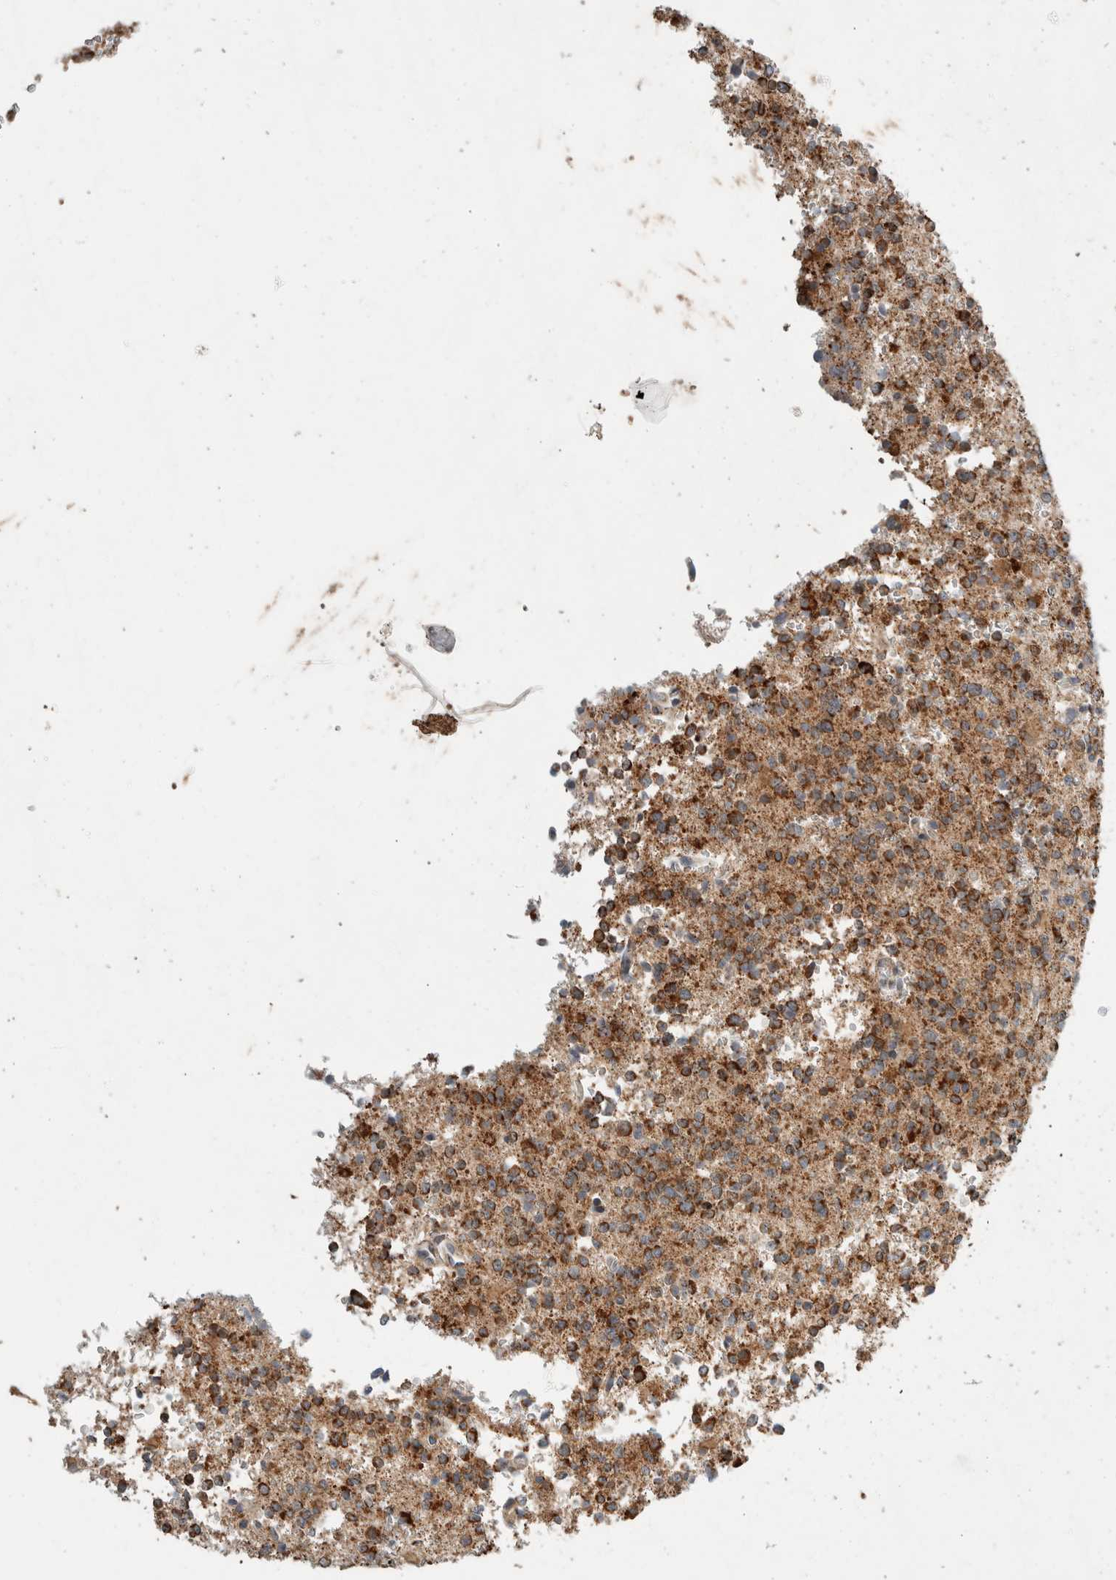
{"staining": {"intensity": "strong", "quantity": ">75%", "location": "cytoplasmic/membranous"}, "tissue": "glioma", "cell_type": "Tumor cells", "image_type": "cancer", "snomed": [{"axis": "morphology", "description": "Glioma, malignant, High grade"}, {"axis": "topography", "description": "Brain"}], "caption": "Malignant glioma (high-grade) stained for a protein (brown) exhibits strong cytoplasmic/membranous positive expression in approximately >75% of tumor cells.", "gene": "AMPD1", "patient": {"sex": "female", "age": 62}}